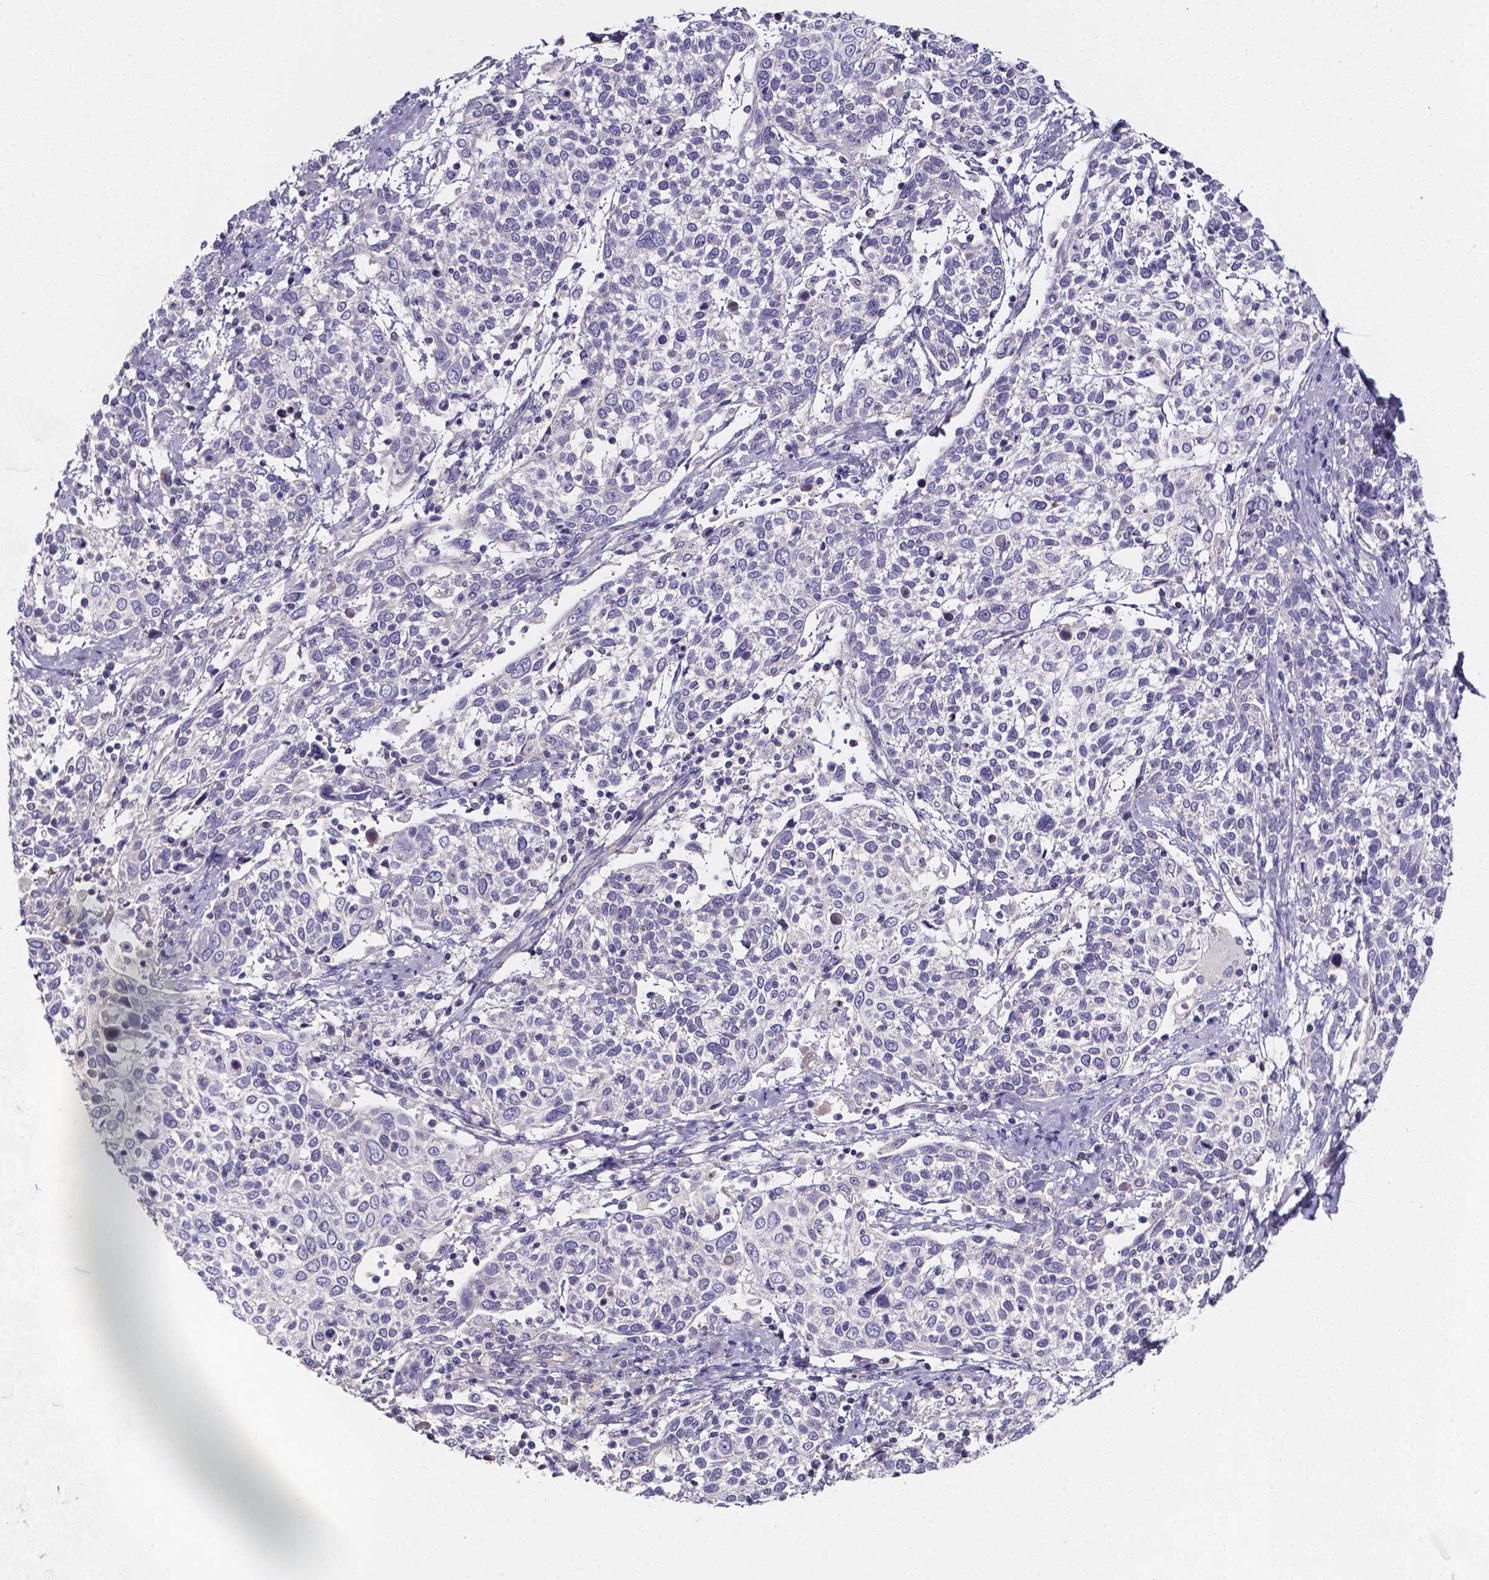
{"staining": {"intensity": "negative", "quantity": "none", "location": "none"}, "tissue": "cervical cancer", "cell_type": "Tumor cells", "image_type": "cancer", "snomed": [{"axis": "morphology", "description": "Squamous cell carcinoma, NOS"}, {"axis": "topography", "description": "Cervix"}], "caption": "This is an immunohistochemistry (IHC) micrograph of cervical cancer (squamous cell carcinoma). There is no expression in tumor cells.", "gene": "CACNG8", "patient": {"sex": "female", "age": 61}}